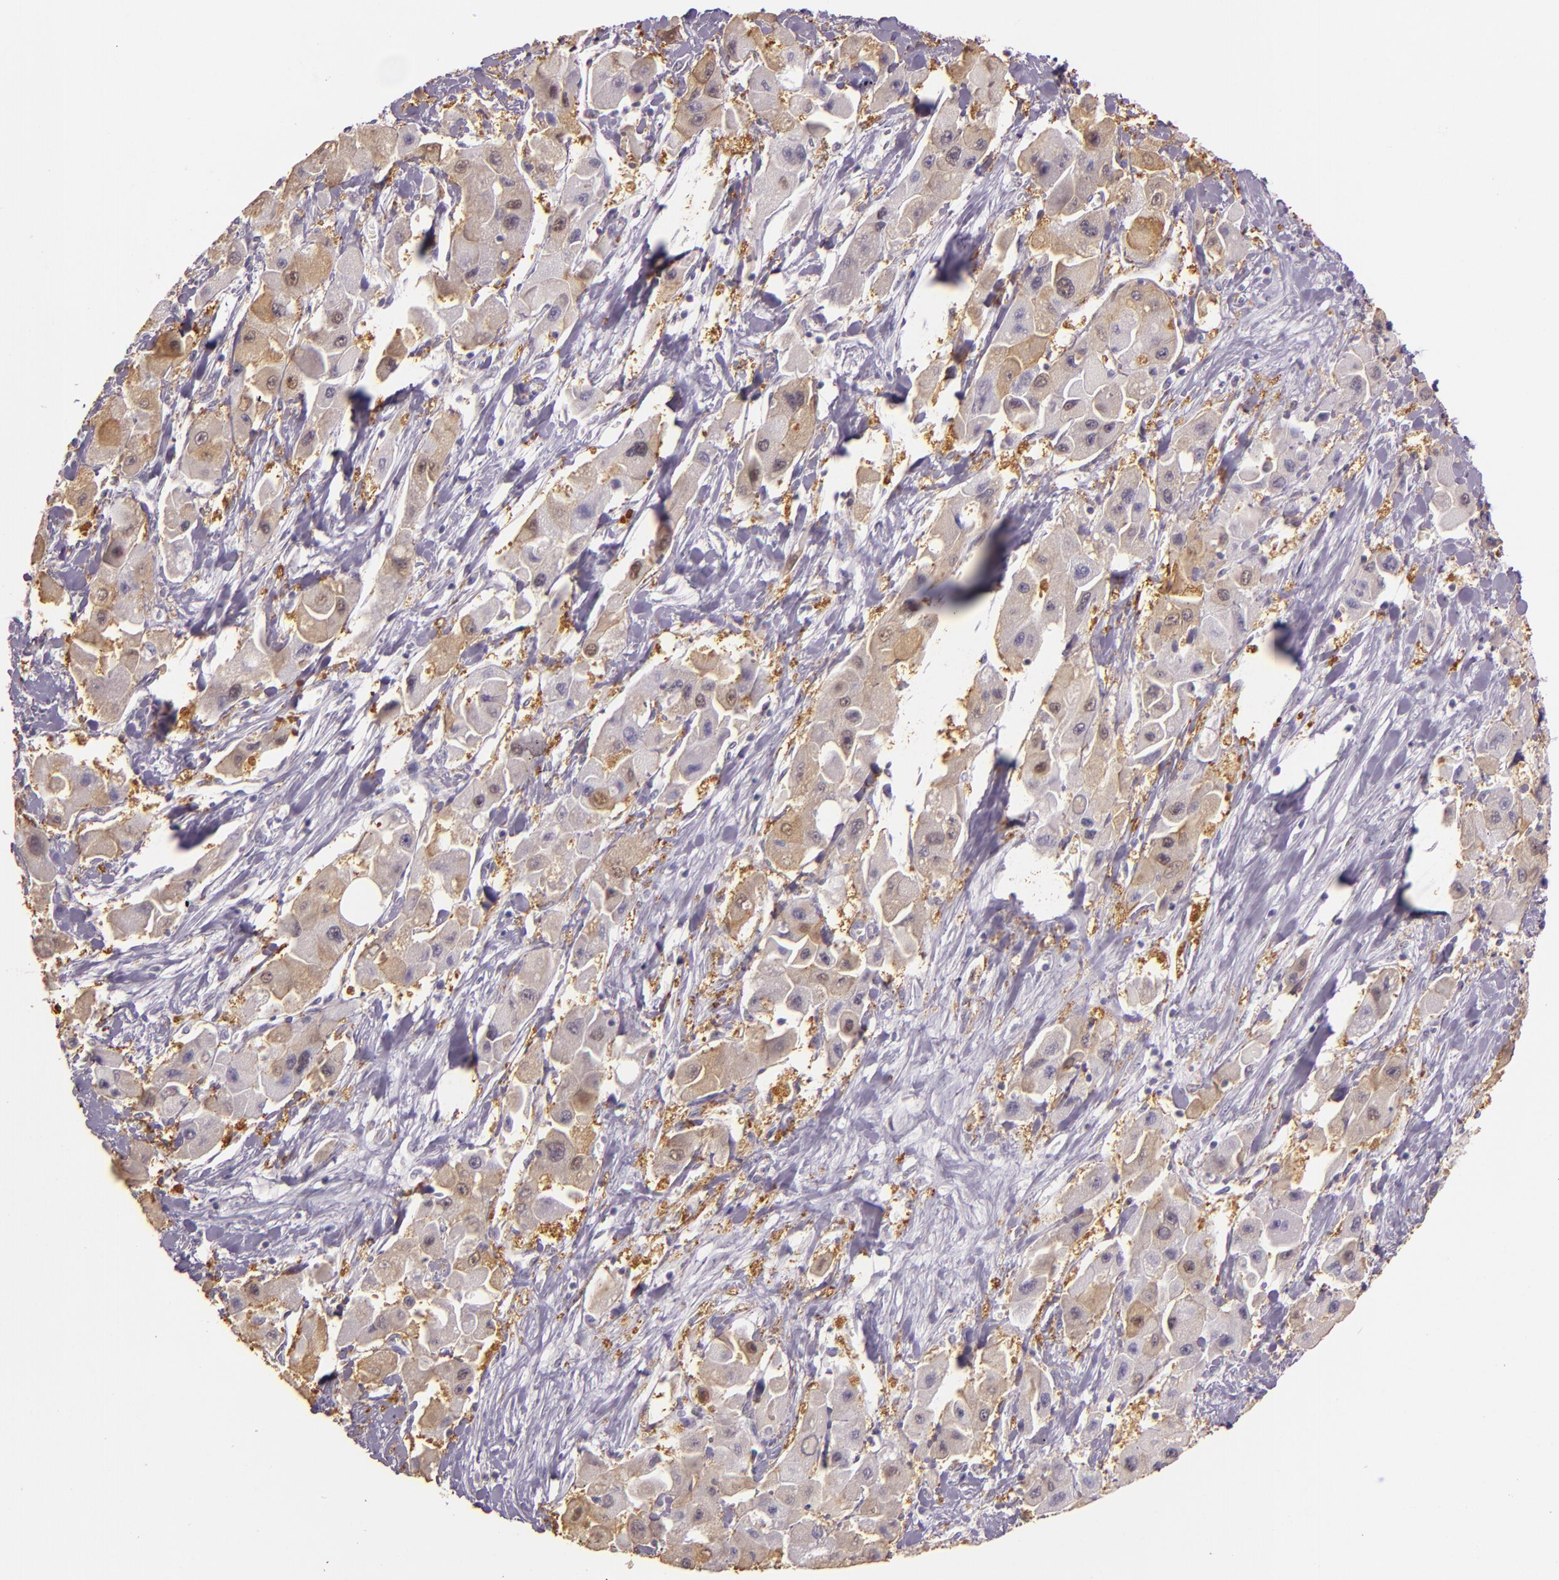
{"staining": {"intensity": "weak", "quantity": "25%-75%", "location": "cytoplasmic/membranous,nuclear"}, "tissue": "liver cancer", "cell_type": "Tumor cells", "image_type": "cancer", "snomed": [{"axis": "morphology", "description": "Carcinoma, Hepatocellular, NOS"}, {"axis": "topography", "description": "Liver"}], "caption": "There is low levels of weak cytoplasmic/membranous and nuclear positivity in tumor cells of liver cancer (hepatocellular carcinoma), as demonstrated by immunohistochemical staining (brown color).", "gene": "HSPA8", "patient": {"sex": "male", "age": 24}}